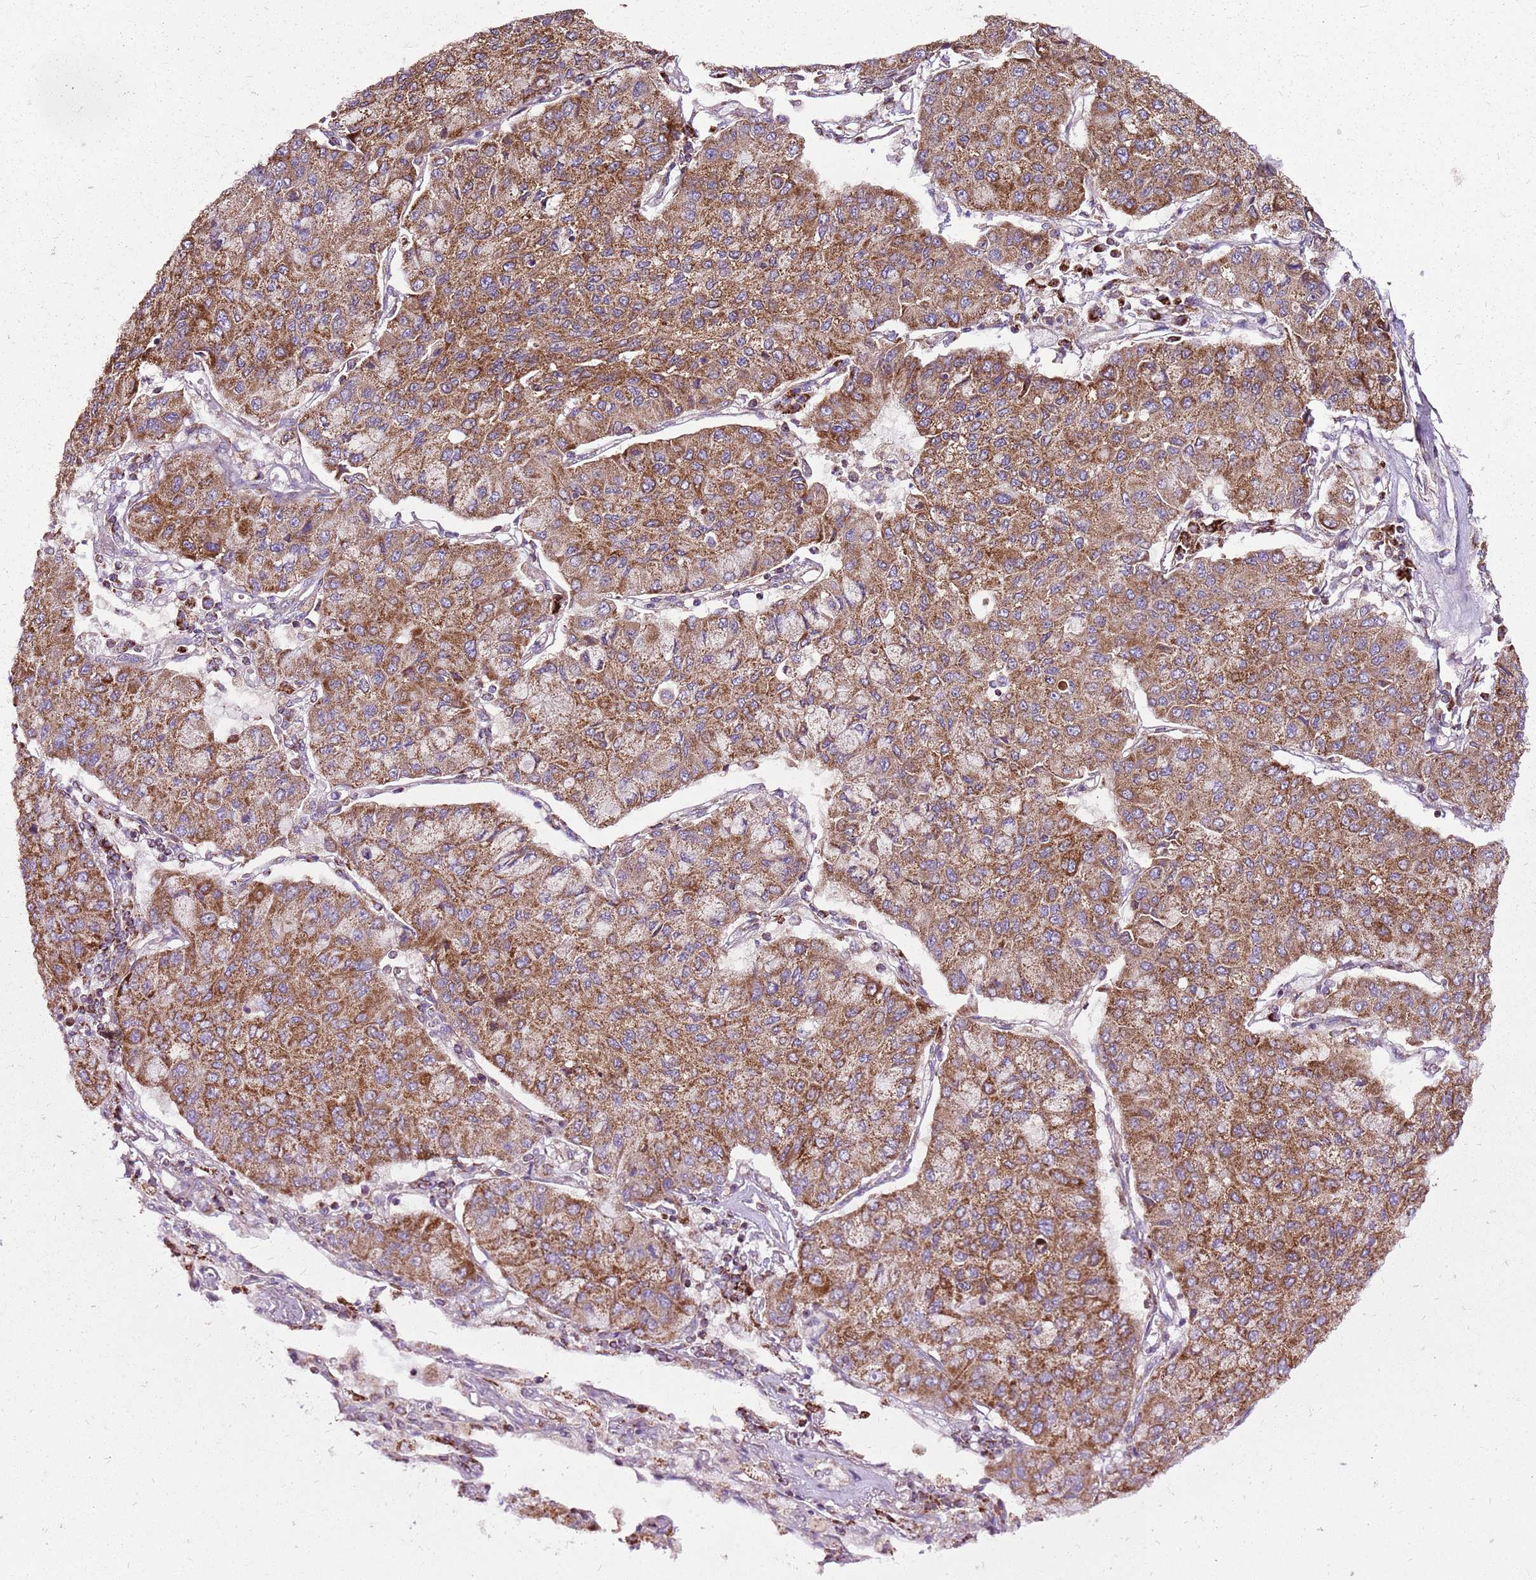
{"staining": {"intensity": "moderate", "quantity": ">75%", "location": "cytoplasmic/membranous"}, "tissue": "lung cancer", "cell_type": "Tumor cells", "image_type": "cancer", "snomed": [{"axis": "morphology", "description": "Squamous cell carcinoma, NOS"}, {"axis": "topography", "description": "Lung"}], "caption": "A histopathology image of human lung cancer (squamous cell carcinoma) stained for a protein exhibits moderate cytoplasmic/membranous brown staining in tumor cells.", "gene": "GCDH", "patient": {"sex": "male", "age": 74}}